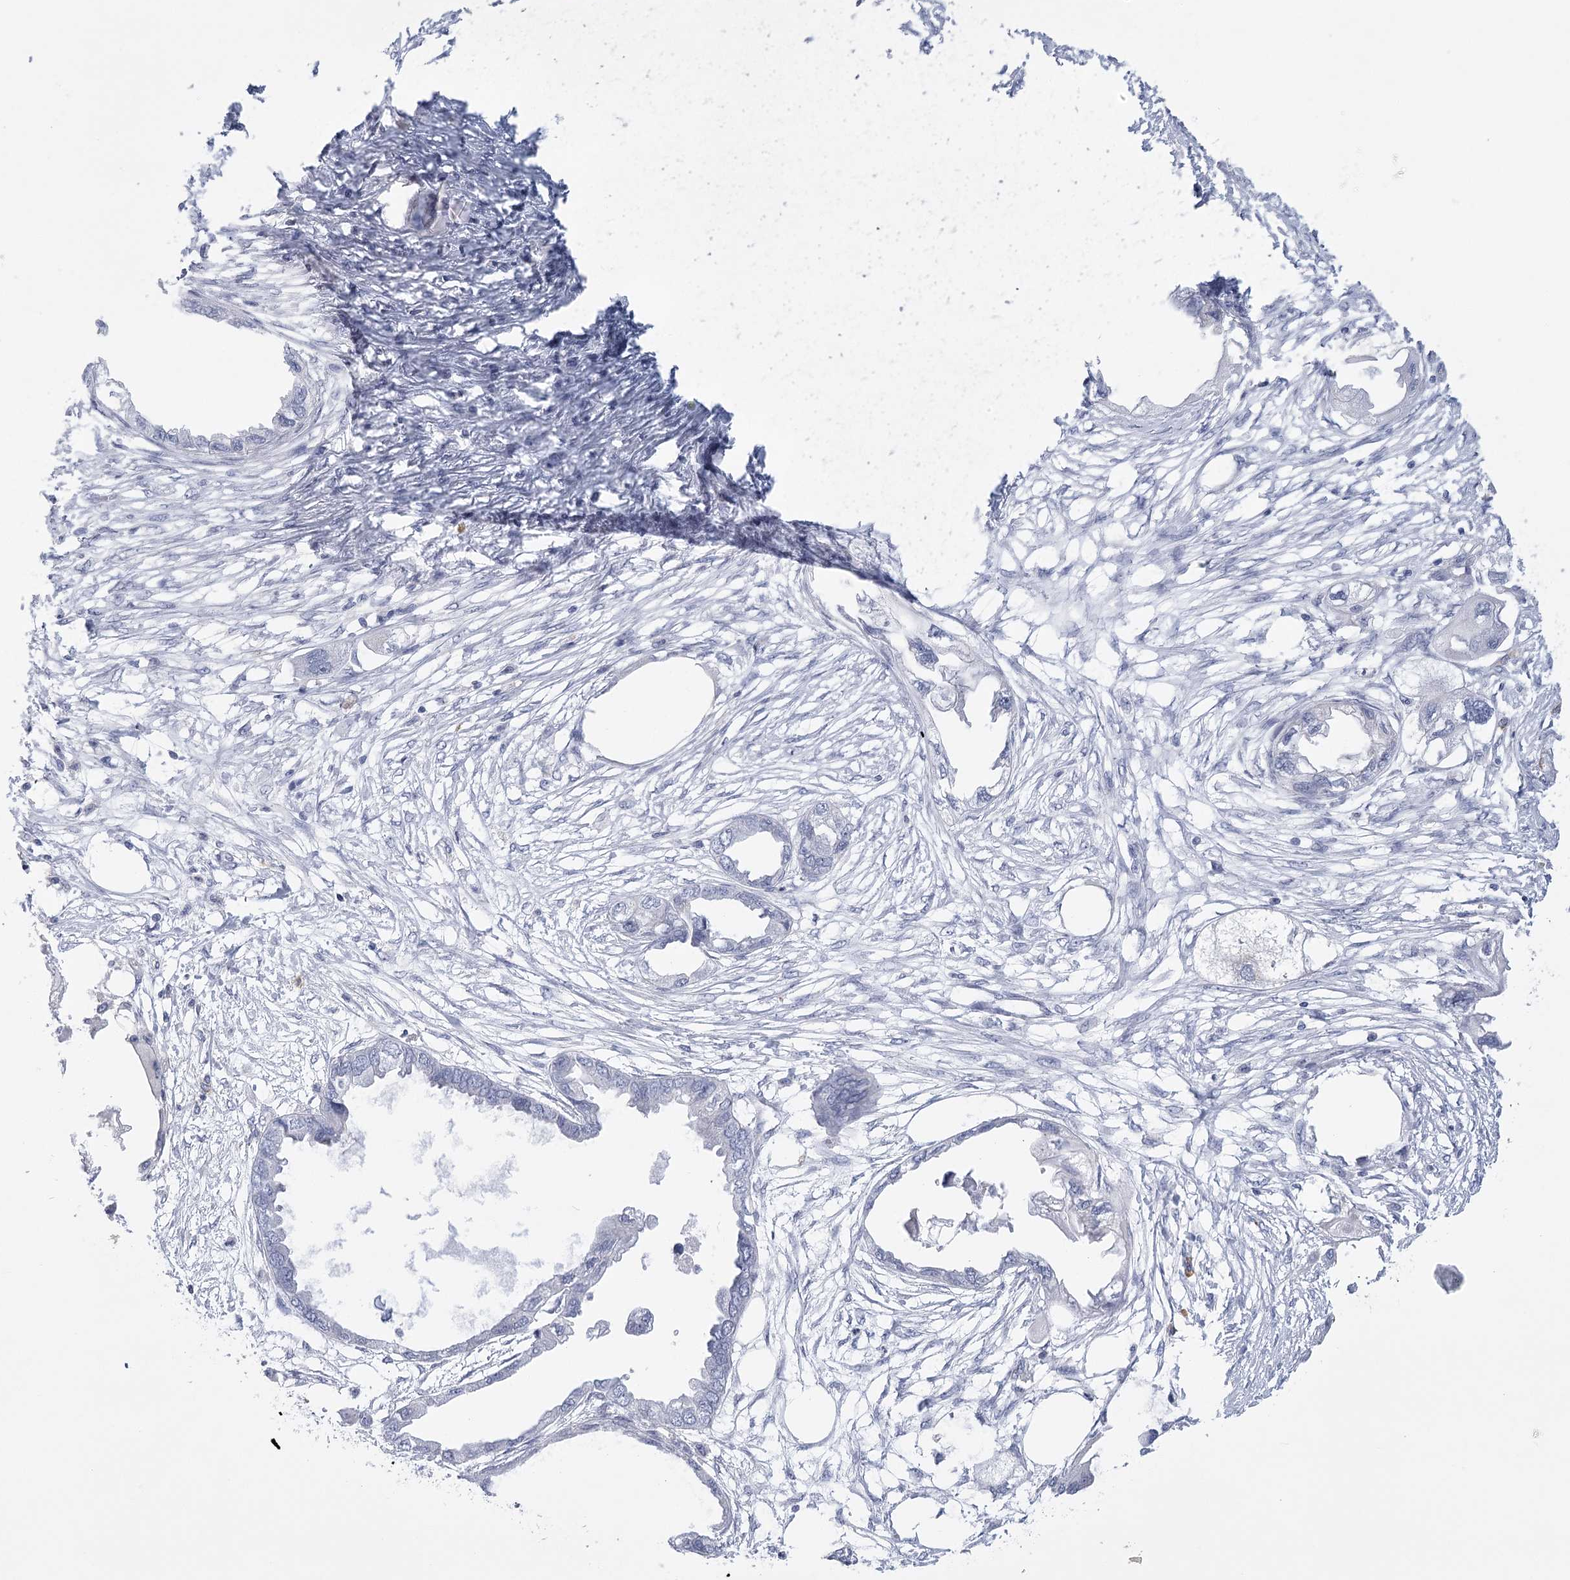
{"staining": {"intensity": "negative", "quantity": "none", "location": "none"}, "tissue": "endometrial cancer", "cell_type": "Tumor cells", "image_type": "cancer", "snomed": [{"axis": "morphology", "description": "Adenocarcinoma, NOS"}, {"axis": "morphology", "description": "Adenocarcinoma, metastatic, NOS"}, {"axis": "topography", "description": "Adipose tissue"}, {"axis": "topography", "description": "Endometrium"}], "caption": "An image of endometrial cancer stained for a protein reveals no brown staining in tumor cells.", "gene": "FAM76B", "patient": {"sex": "female", "age": 67}}